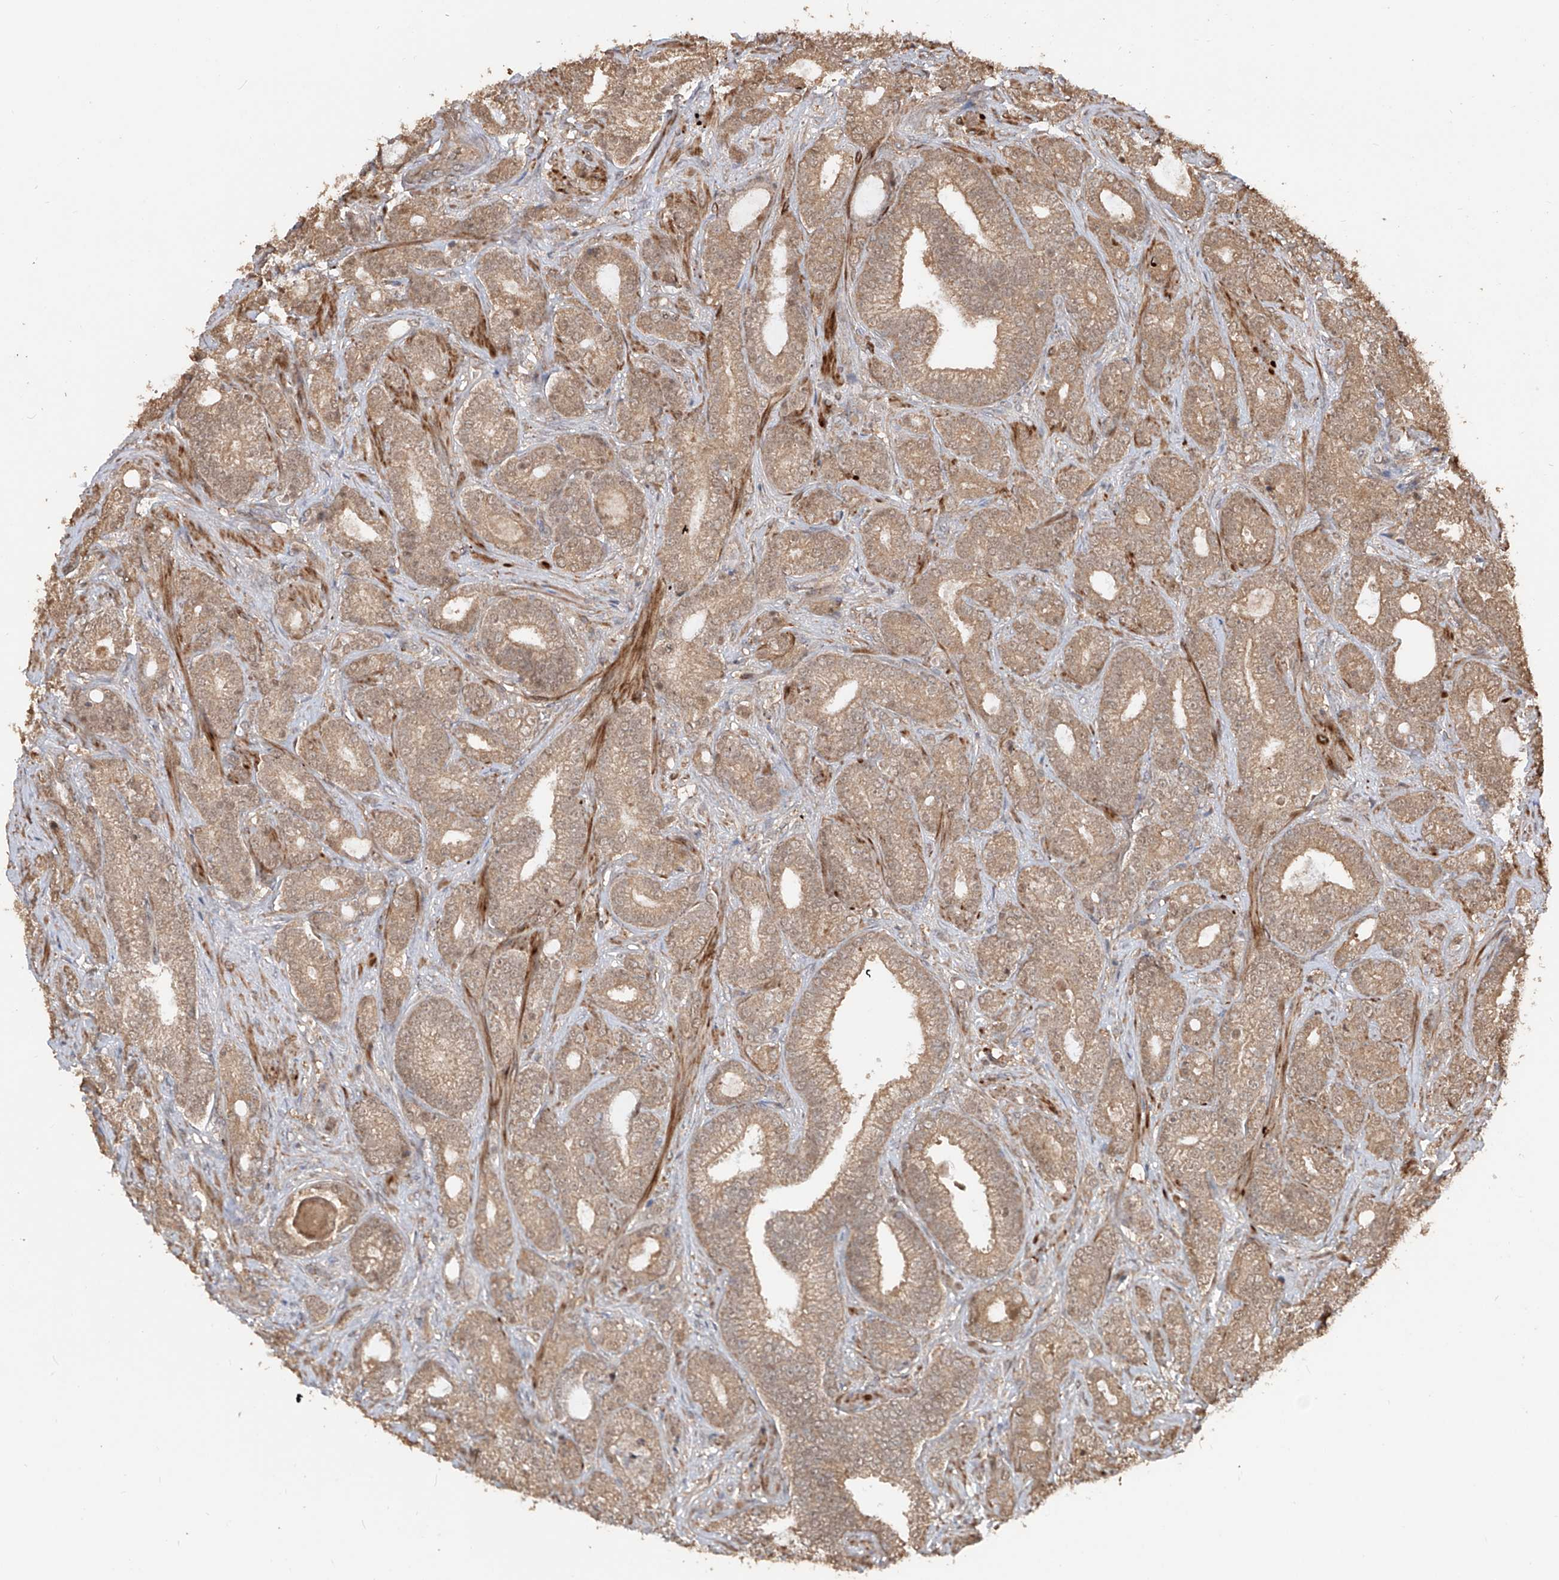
{"staining": {"intensity": "moderate", "quantity": ">75%", "location": "cytoplasmic/membranous,nuclear"}, "tissue": "prostate cancer", "cell_type": "Tumor cells", "image_type": "cancer", "snomed": [{"axis": "morphology", "description": "Adenocarcinoma, High grade"}, {"axis": "topography", "description": "Prostate and seminal vesicle, NOS"}], "caption": "Protein positivity by immunohistochemistry (IHC) reveals moderate cytoplasmic/membranous and nuclear positivity in approximately >75% of tumor cells in prostate cancer (high-grade adenocarcinoma).", "gene": "FAM135A", "patient": {"sex": "male", "age": 67}}